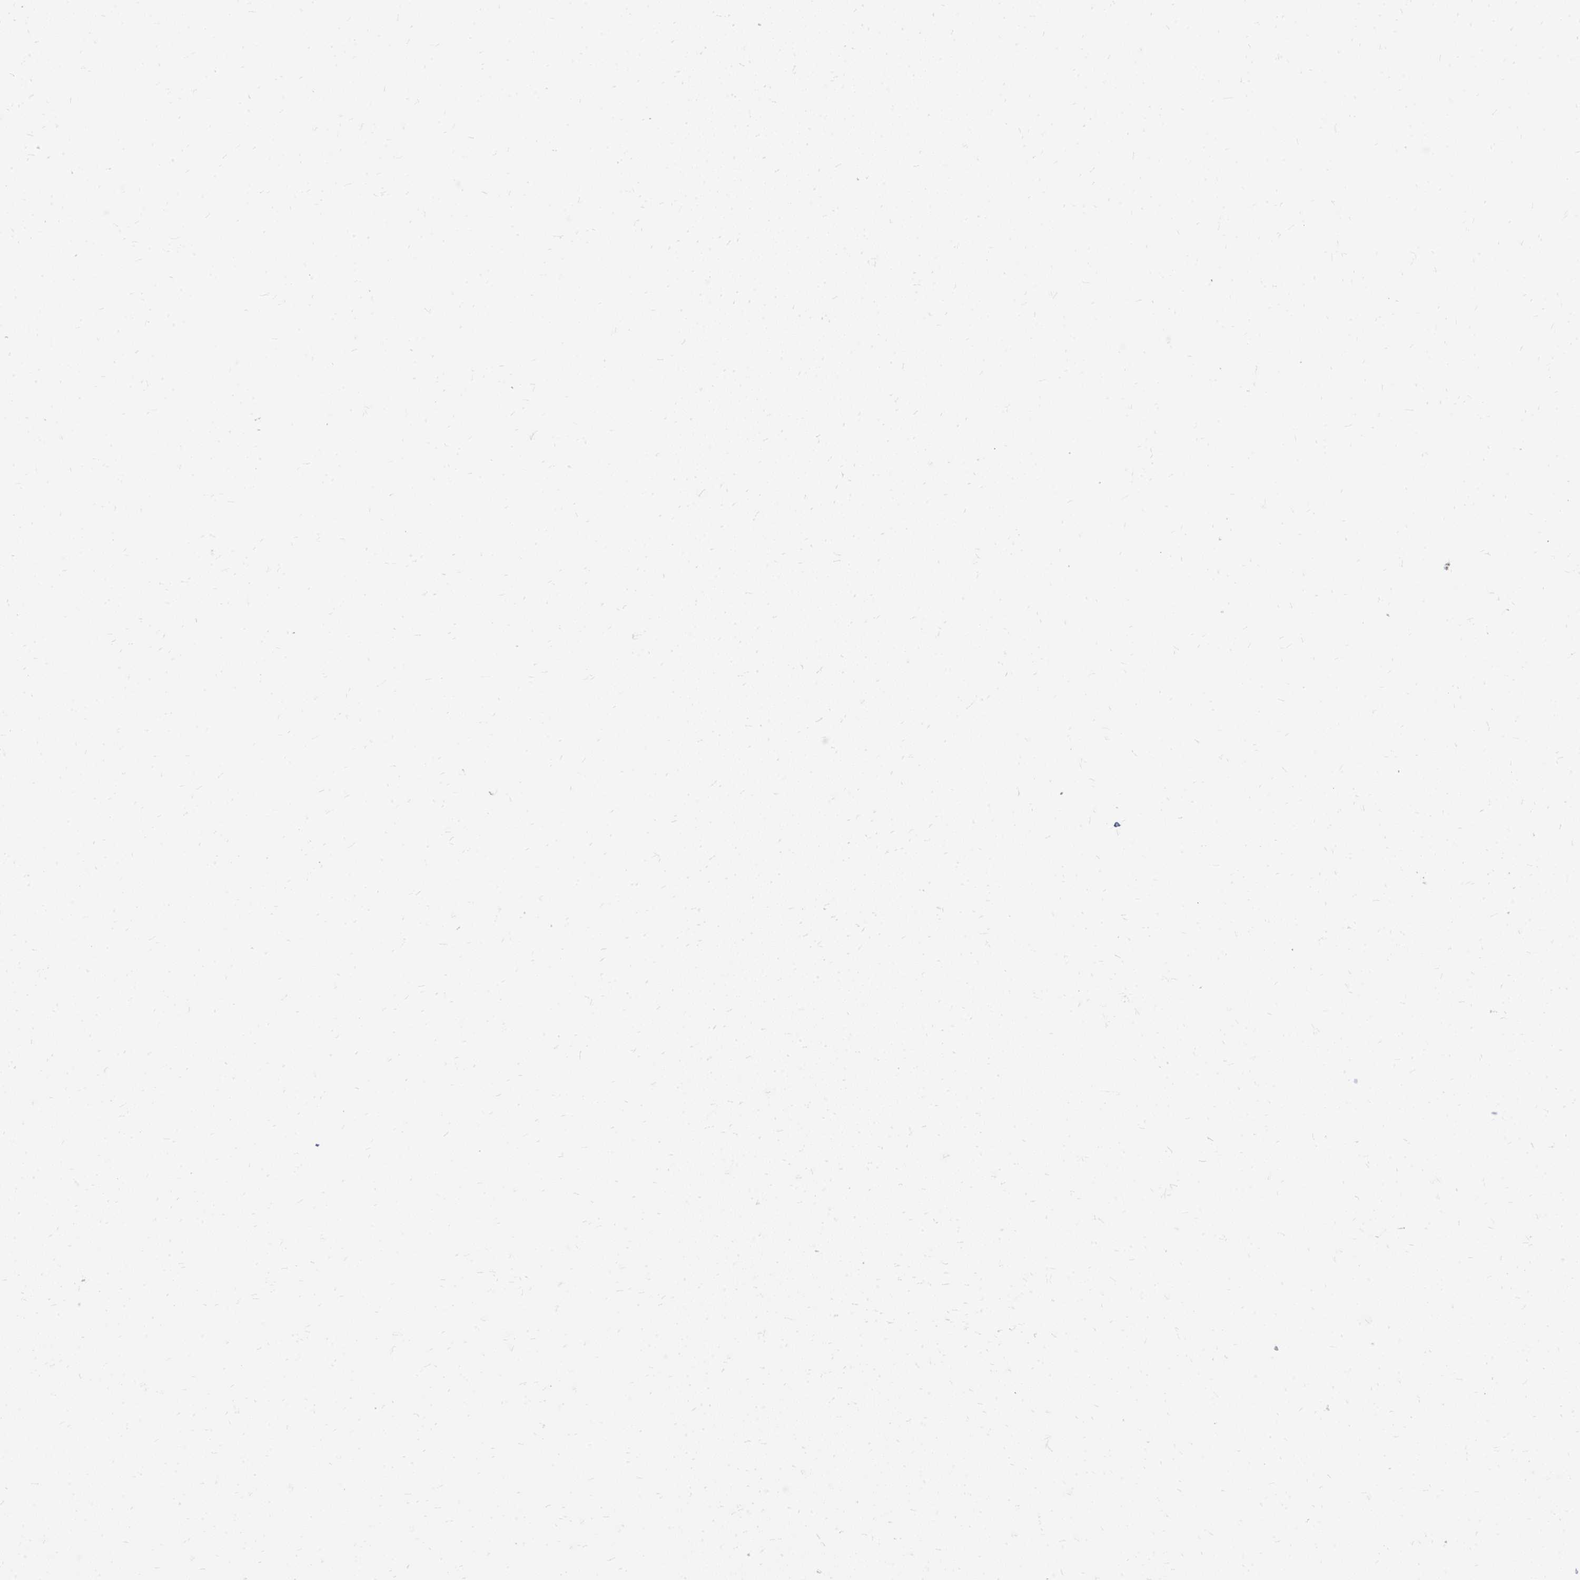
{"staining": {"intensity": "strong", "quantity": ">75%", "location": "cytoplasmic/membranous"}, "tissue": "cervical cancer", "cell_type": "Tumor cells", "image_type": "cancer", "snomed": [{"axis": "morphology", "description": "Squamous cell carcinoma, NOS"}, {"axis": "topography", "description": "Cervix"}], "caption": "Immunohistochemical staining of human squamous cell carcinoma (cervical) displays high levels of strong cytoplasmic/membranous protein positivity in approximately >75% of tumor cells. The staining was performed using DAB (3,3'-diaminobenzidine) to visualize the protein expression in brown, while the nuclei were stained in blue with hematoxylin (Magnification: 20x).", "gene": "IFIT1", "patient": {"sex": "female", "age": 44}}